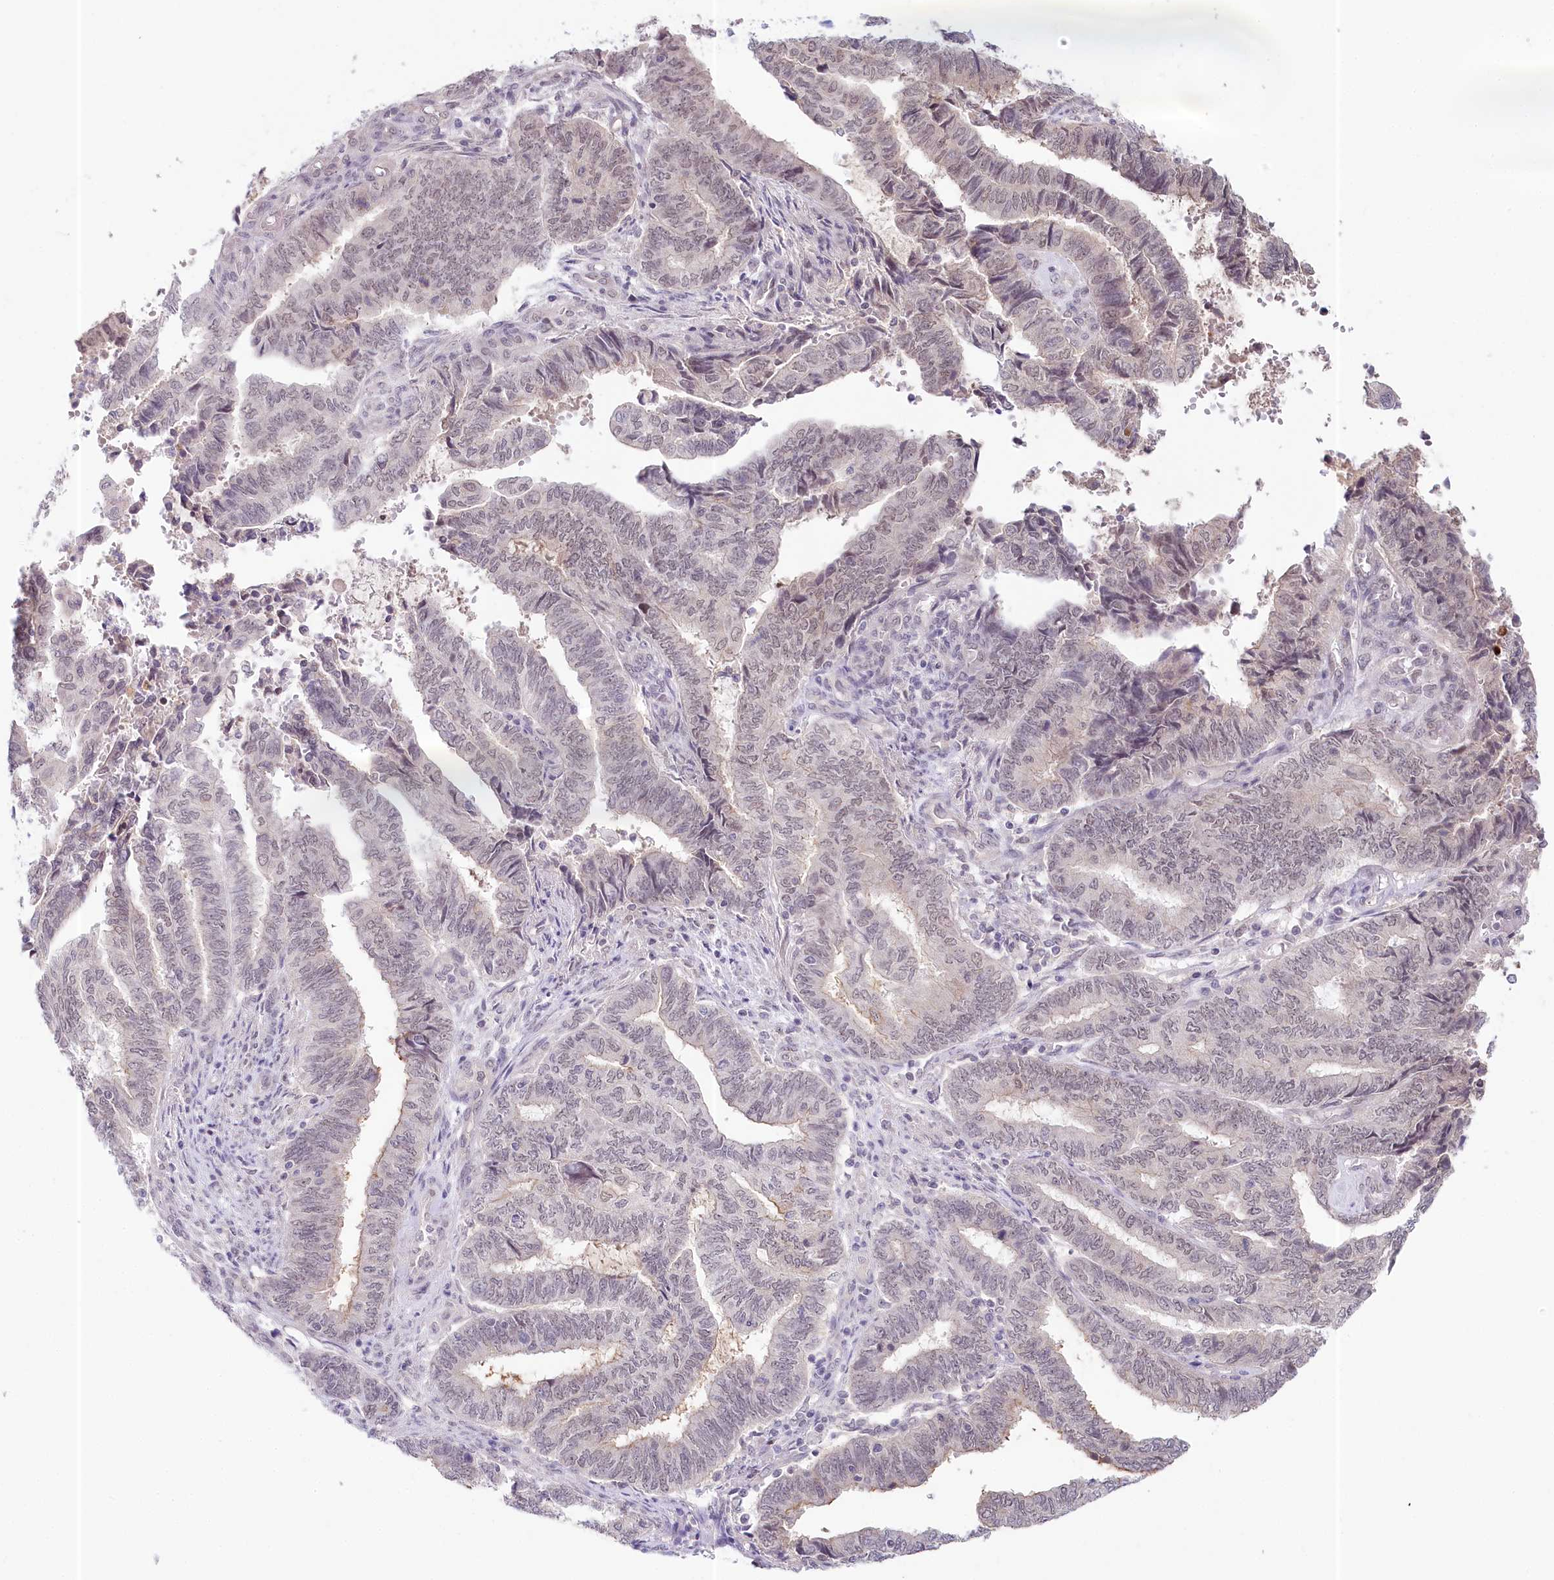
{"staining": {"intensity": "weak", "quantity": "<25%", "location": "cytoplasmic/membranous"}, "tissue": "endometrial cancer", "cell_type": "Tumor cells", "image_type": "cancer", "snomed": [{"axis": "morphology", "description": "Adenocarcinoma, NOS"}, {"axis": "topography", "description": "Uterus"}, {"axis": "topography", "description": "Endometrium"}], "caption": "Tumor cells are negative for brown protein staining in endometrial adenocarcinoma.", "gene": "AMTN", "patient": {"sex": "female", "age": 70}}